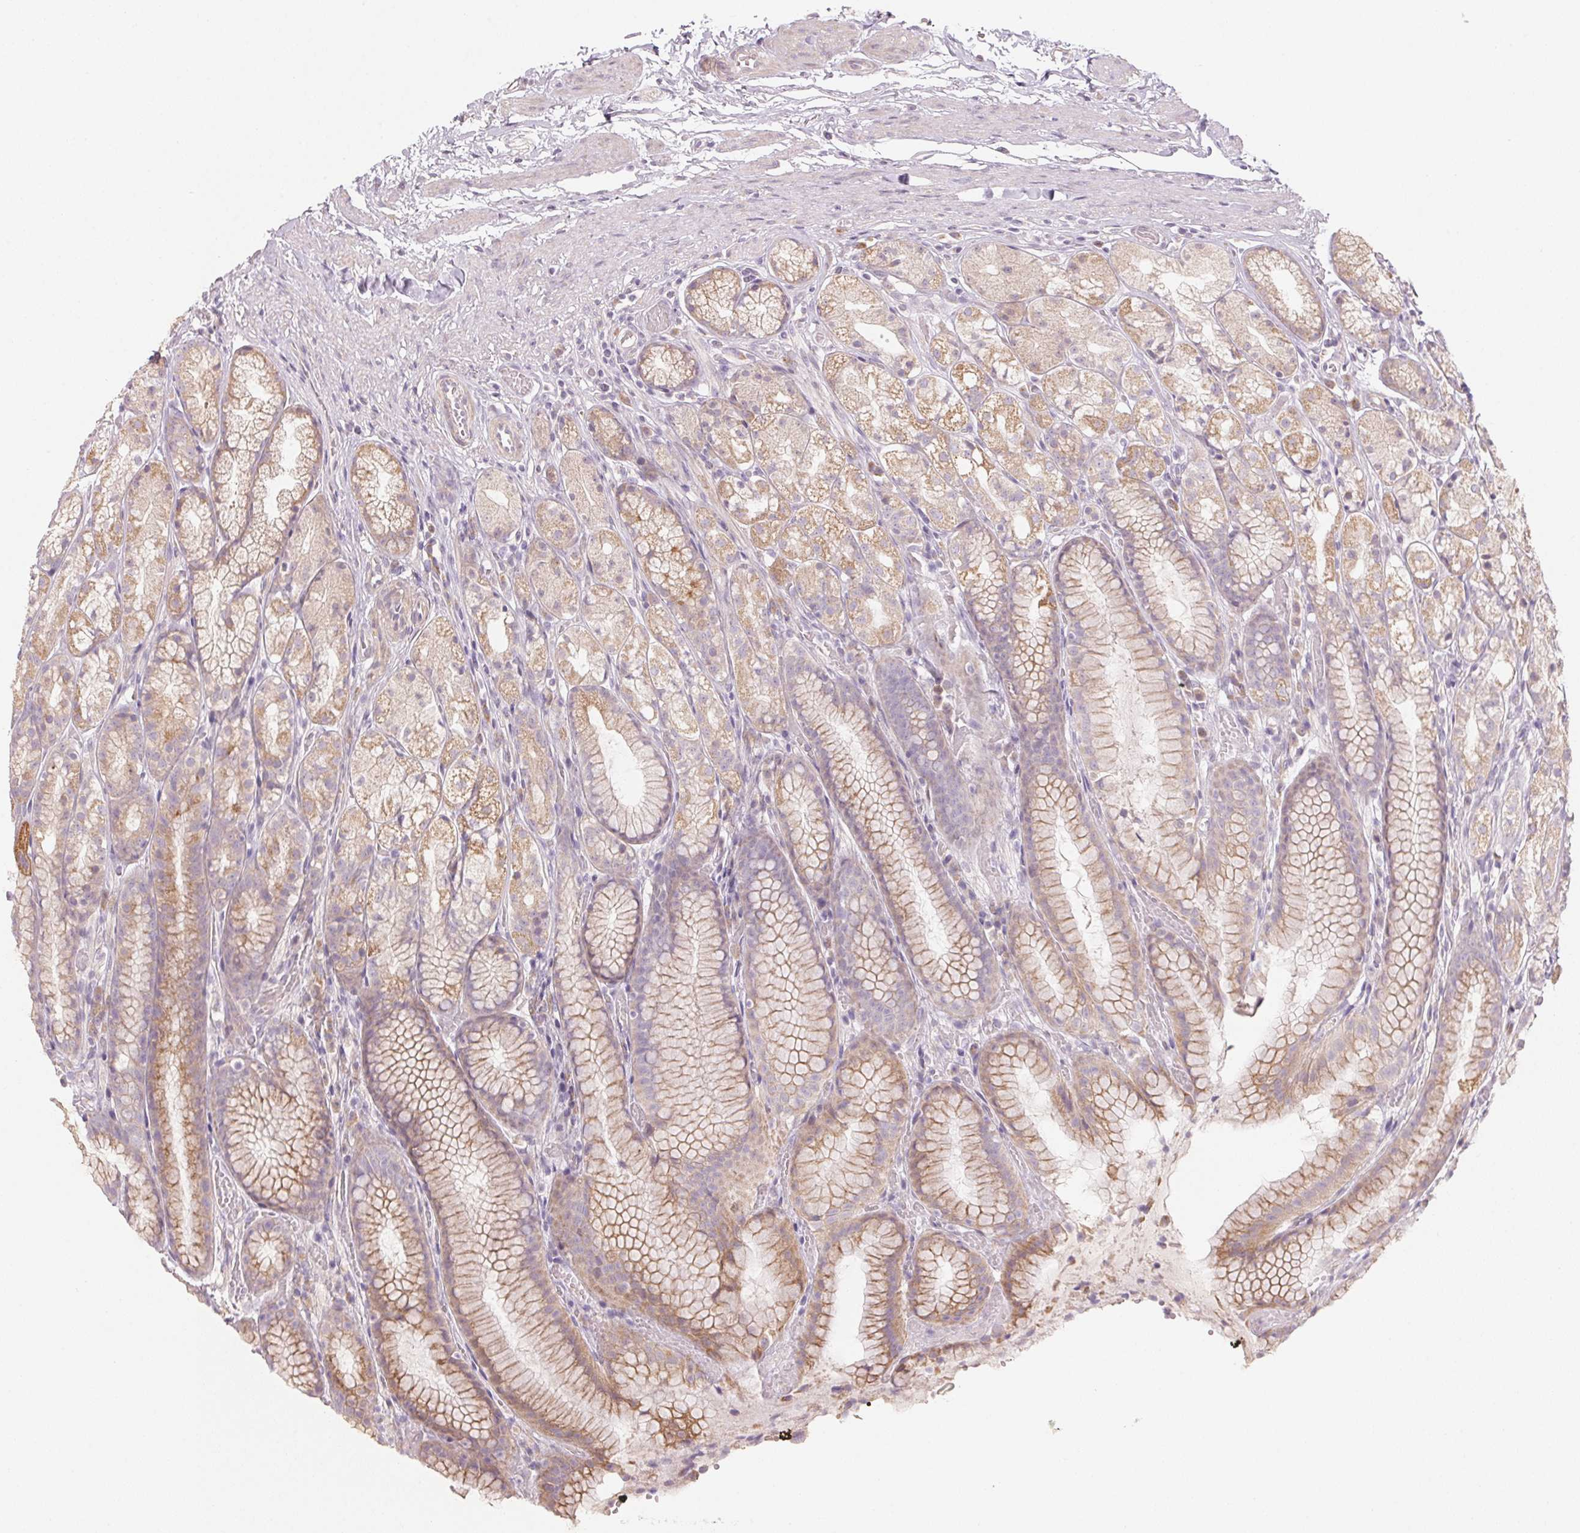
{"staining": {"intensity": "moderate", "quantity": "25%-75%", "location": "cytoplasmic/membranous"}, "tissue": "stomach", "cell_type": "Glandular cells", "image_type": "normal", "snomed": [{"axis": "morphology", "description": "Normal tissue, NOS"}, {"axis": "topography", "description": "Stomach"}], "caption": "Approximately 25%-75% of glandular cells in benign stomach reveal moderate cytoplasmic/membranous protein positivity as visualized by brown immunohistochemical staining.", "gene": "BLOC1S2", "patient": {"sex": "male", "age": 70}}